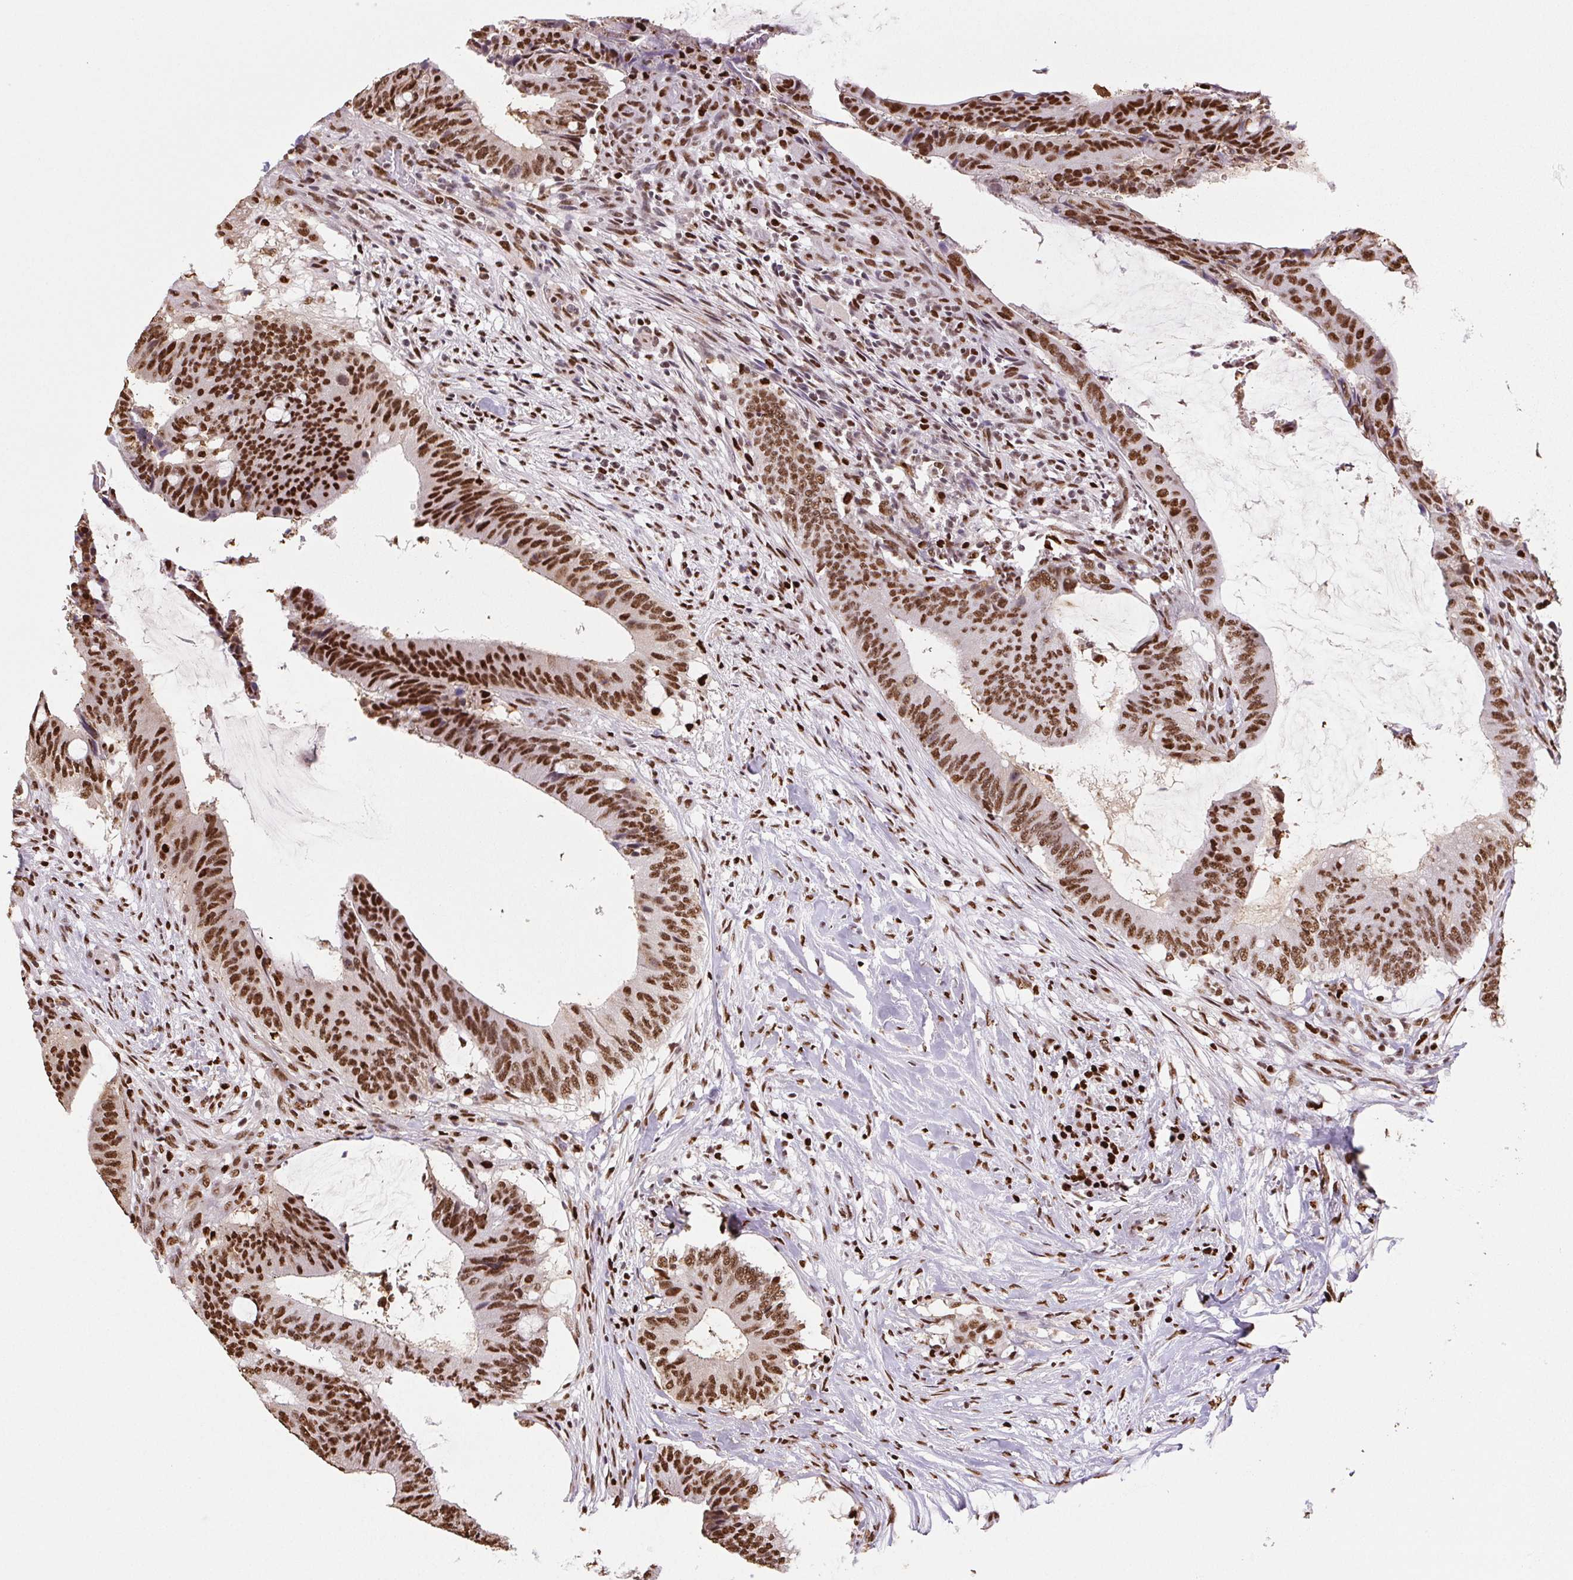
{"staining": {"intensity": "moderate", "quantity": ">75%", "location": "nuclear"}, "tissue": "colorectal cancer", "cell_type": "Tumor cells", "image_type": "cancer", "snomed": [{"axis": "morphology", "description": "Adenocarcinoma, NOS"}, {"axis": "topography", "description": "Colon"}], "caption": "Colorectal adenocarcinoma stained with a brown dye demonstrates moderate nuclear positive staining in approximately >75% of tumor cells.", "gene": "SET", "patient": {"sex": "female", "age": 43}}